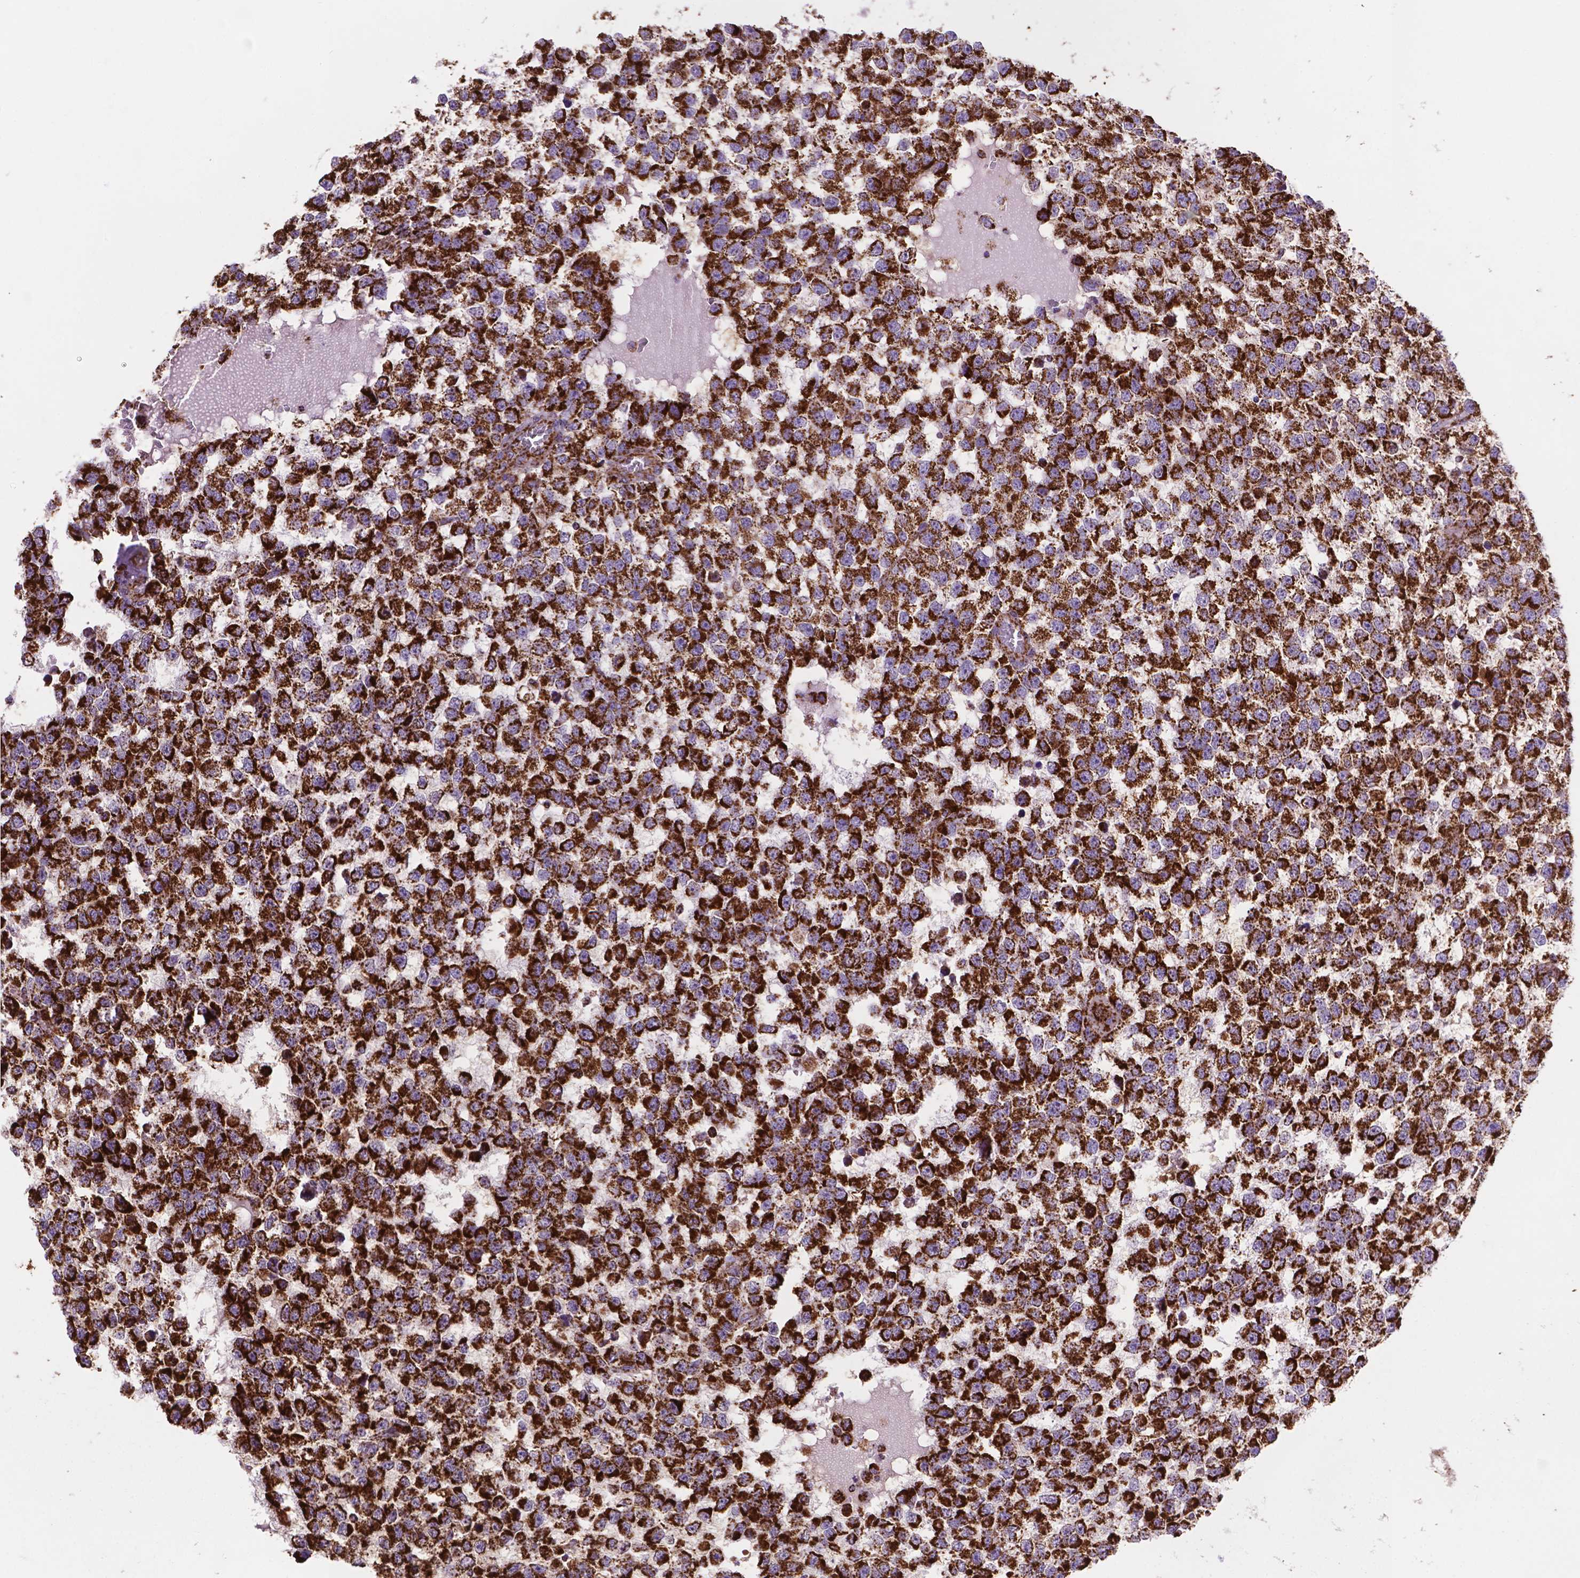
{"staining": {"intensity": "strong", "quantity": ">75%", "location": "cytoplasmic/membranous"}, "tissue": "testis cancer", "cell_type": "Tumor cells", "image_type": "cancer", "snomed": [{"axis": "morphology", "description": "Normal tissue, NOS"}, {"axis": "morphology", "description": "Seminoma, NOS"}, {"axis": "topography", "description": "Testis"}, {"axis": "topography", "description": "Epididymis"}], "caption": "The immunohistochemical stain shows strong cytoplasmic/membranous staining in tumor cells of testis cancer tissue. (DAB (3,3'-diaminobenzidine) = brown stain, brightfield microscopy at high magnification).", "gene": "HSPD1", "patient": {"sex": "male", "age": 34}}